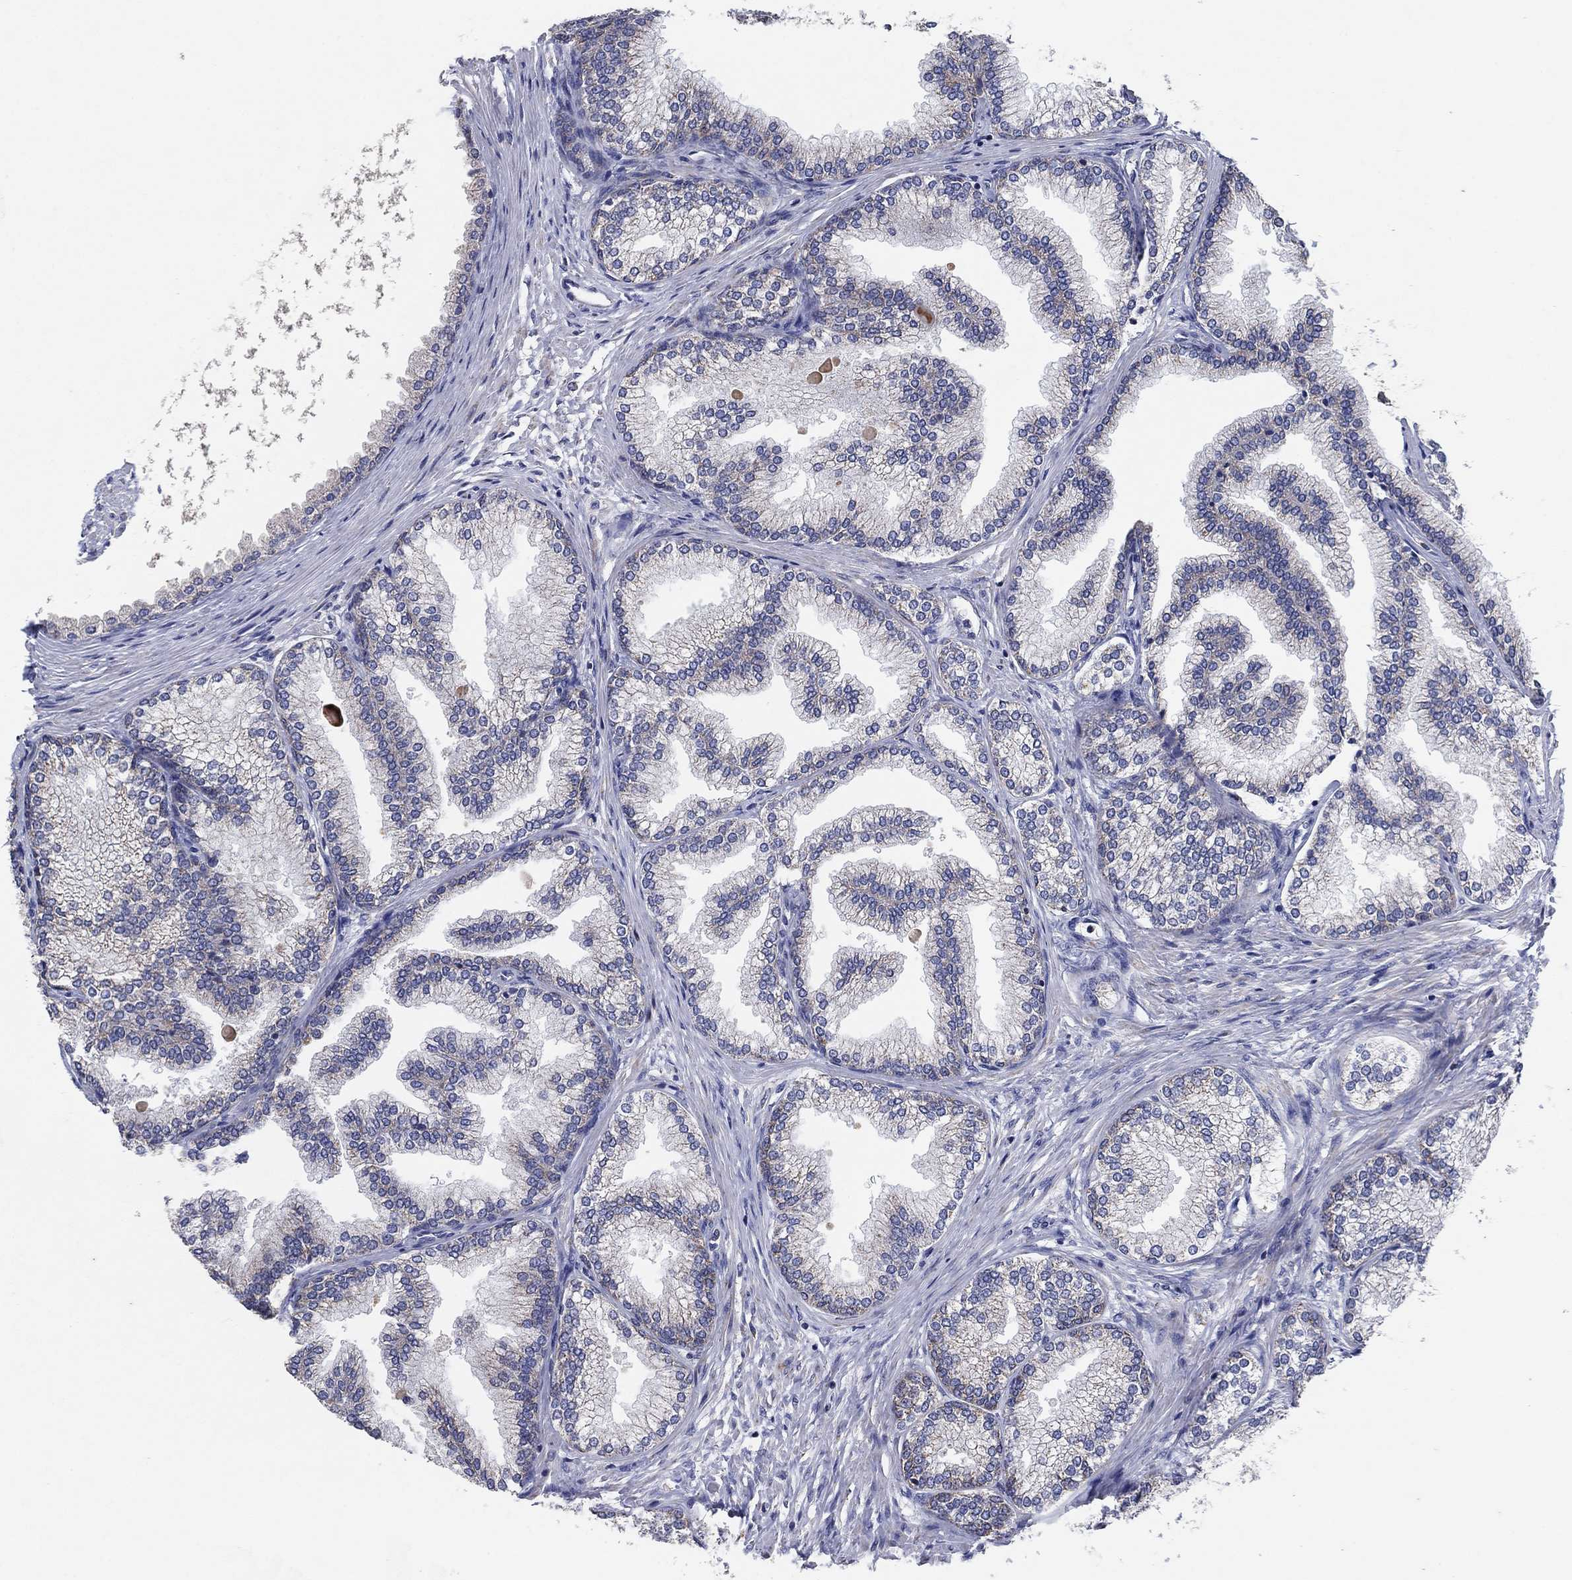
{"staining": {"intensity": "moderate", "quantity": "25%-75%", "location": "cytoplasmic/membranous"}, "tissue": "prostate", "cell_type": "Glandular cells", "image_type": "normal", "snomed": [{"axis": "morphology", "description": "Normal tissue, NOS"}, {"axis": "topography", "description": "Prostate"}], "caption": "Immunohistochemistry photomicrograph of normal human prostate stained for a protein (brown), which exhibits medium levels of moderate cytoplasmic/membranous staining in approximately 25%-75% of glandular cells.", "gene": "C9orf85", "patient": {"sex": "male", "age": 72}}